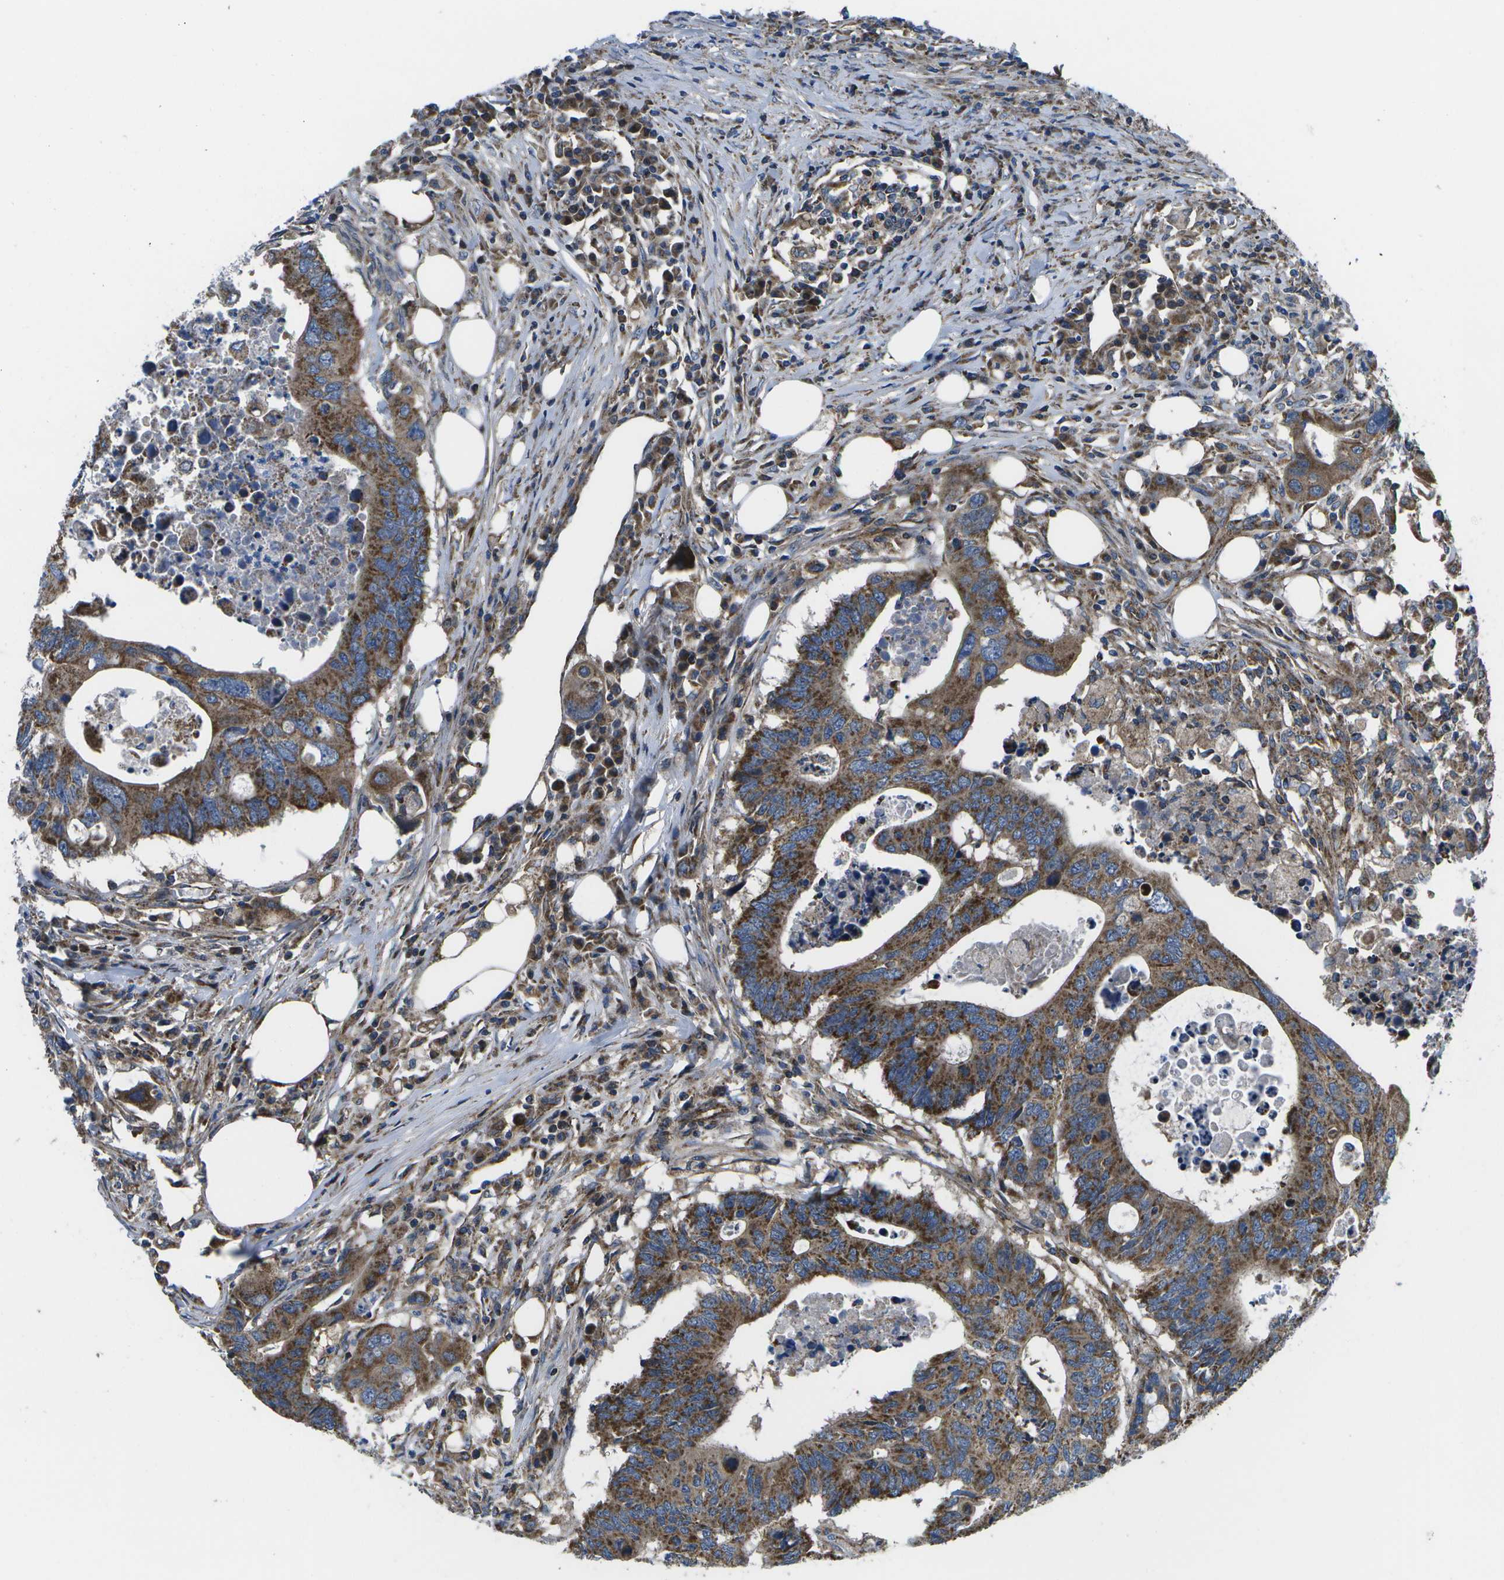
{"staining": {"intensity": "strong", "quantity": ">75%", "location": "cytoplasmic/membranous"}, "tissue": "colorectal cancer", "cell_type": "Tumor cells", "image_type": "cancer", "snomed": [{"axis": "morphology", "description": "Adenocarcinoma, NOS"}, {"axis": "topography", "description": "Colon"}], "caption": "DAB (3,3'-diaminobenzidine) immunohistochemical staining of colorectal cancer reveals strong cytoplasmic/membranous protein staining in about >75% of tumor cells. Immunohistochemistry stains the protein in brown and the nuclei are stained blue.", "gene": "MVK", "patient": {"sex": "male", "age": 71}}